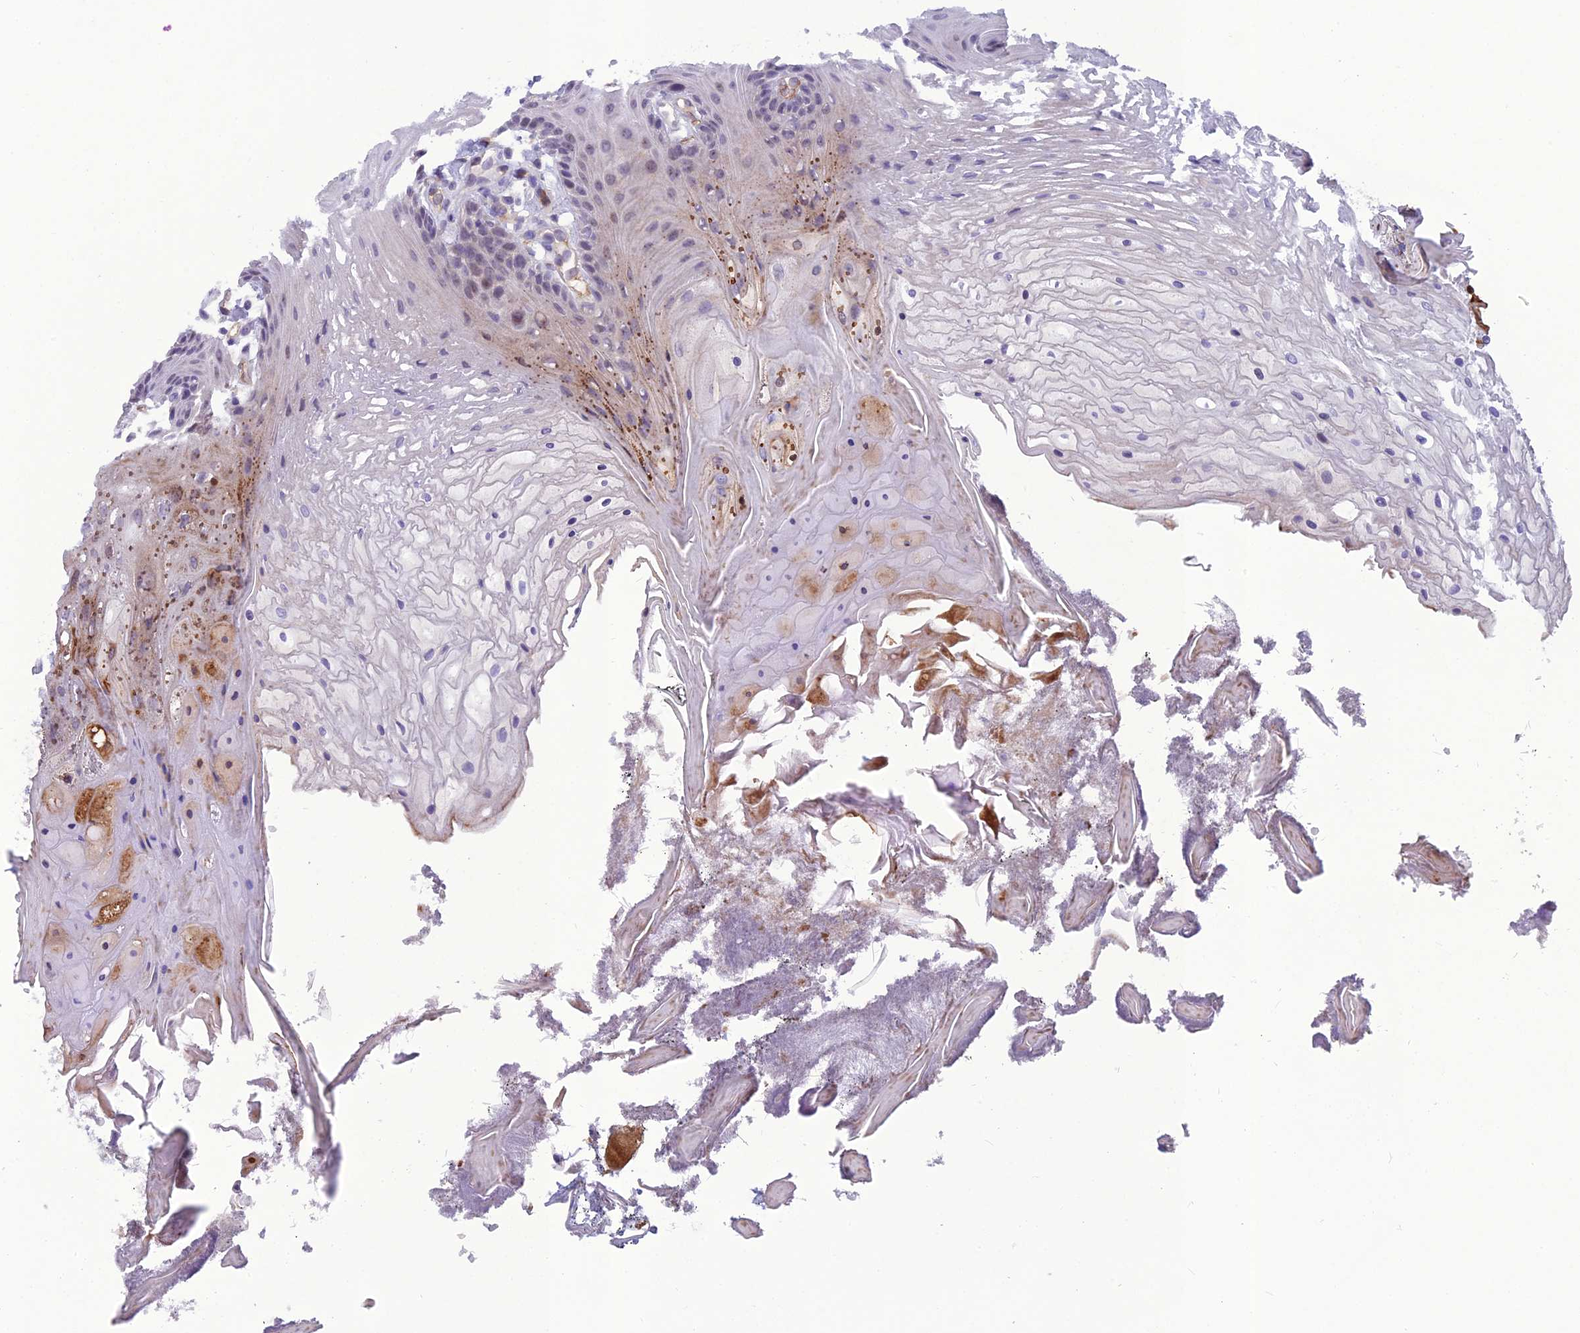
{"staining": {"intensity": "moderate", "quantity": "<25%", "location": "cytoplasmic/membranous"}, "tissue": "oral mucosa", "cell_type": "Squamous epithelial cells", "image_type": "normal", "snomed": [{"axis": "morphology", "description": "Normal tissue, NOS"}, {"axis": "topography", "description": "Oral tissue"}], "caption": "Immunohistochemical staining of benign human oral mucosa reveals moderate cytoplasmic/membranous protein staining in approximately <25% of squamous epithelial cells. The protein of interest is shown in brown color, while the nuclei are stained blue.", "gene": "BBS7", "patient": {"sex": "female", "age": 80}}